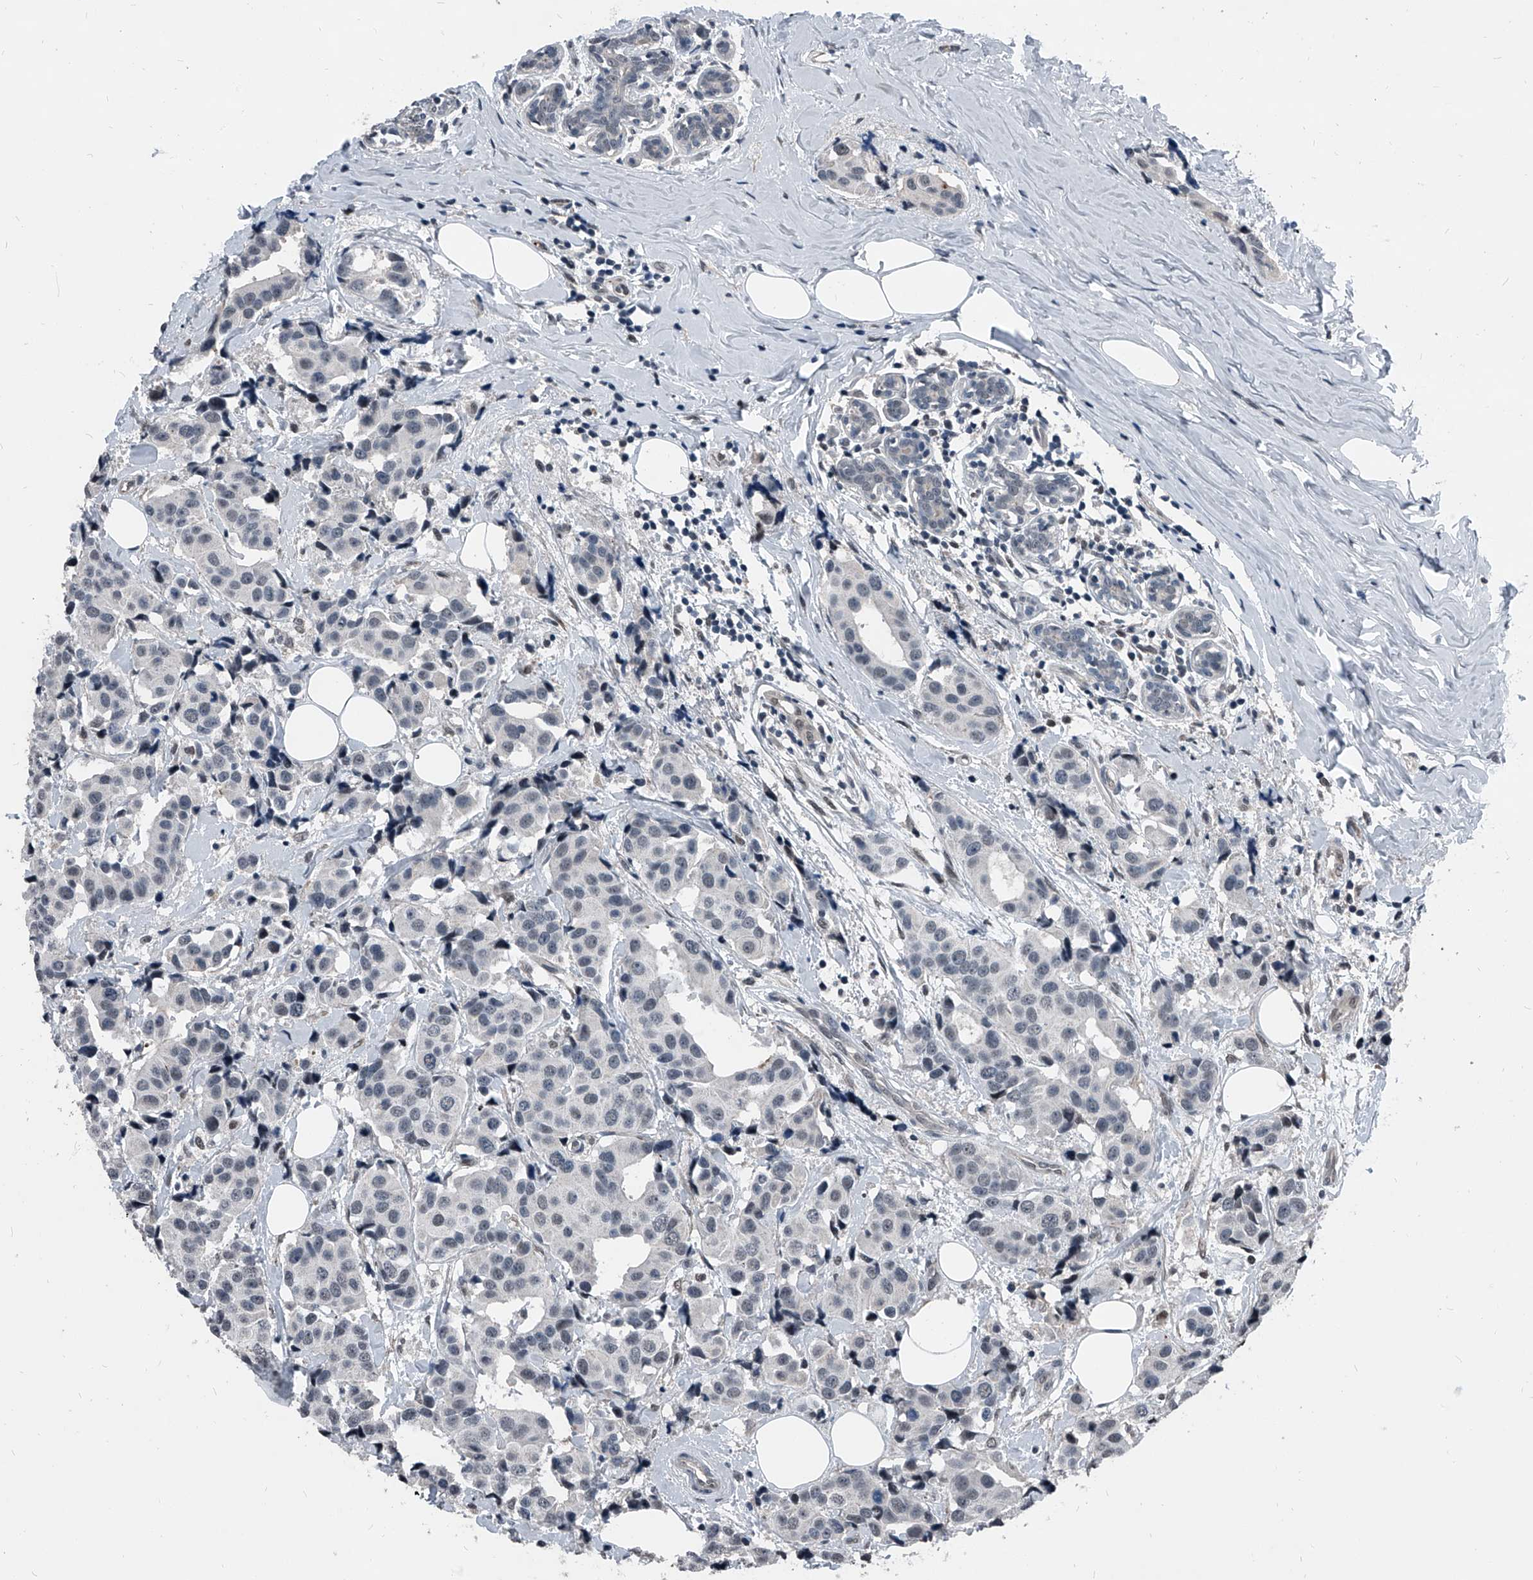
{"staining": {"intensity": "negative", "quantity": "none", "location": "none"}, "tissue": "breast cancer", "cell_type": "Tumor cells", "image_type": "cancer", "snomed": [{"axis": "morphology", "description": "Normal tissue, NOS"}, {"axis": "morphology", "description": "Duct carcinoma"}, {"axis": "topography", "description": "Breast"}], "caption": "A photomicrograph of breast infiltrating ductal carcinoma stained for a protein displays no brown staining in tumor cells.", "gene": "MEN1", "patient": {"sex": "female", "age": 39}}